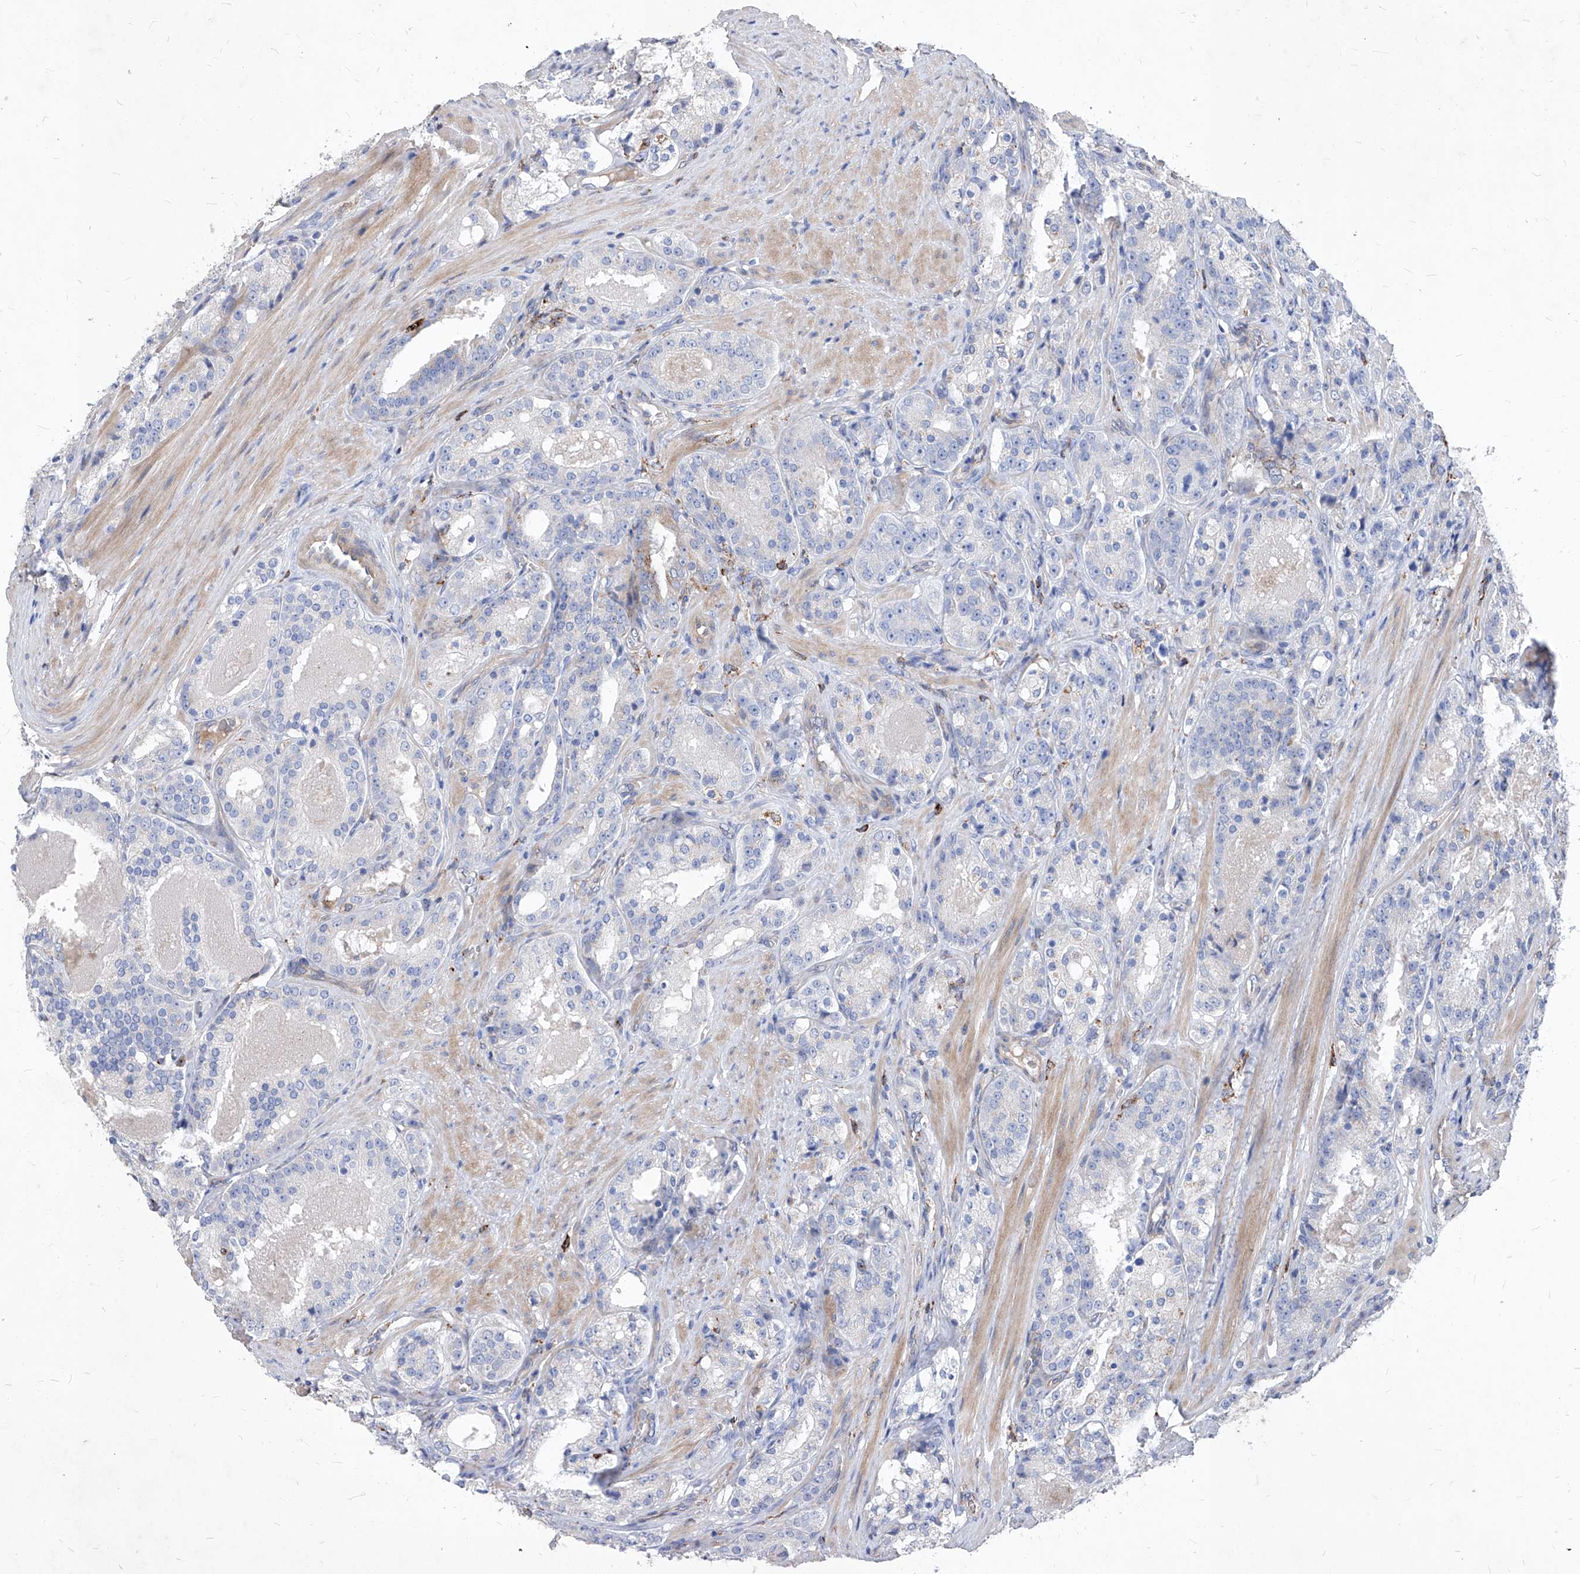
{"staining": {"intensity": "negative", "quantity": "none", "location": "none"}, "tissue": "prostate cancer", "cell_type": "Tumor cells", "image_type": "cancer", "snomed": [{"axis": "morphology", "description": "Adenocarcinoma, High grade"}, {"axis": "topography", "description": "Prostate"}], "caption": "Image shows no significant protein positivity in tumor cells of prostate cancer (high-grade adenocarcinoma). (DAB immunohistochemistry (IHC) with hematoxylin counter stain).", "gene": "UBOX5", "patient": {"sex": "male", "age": 60}}